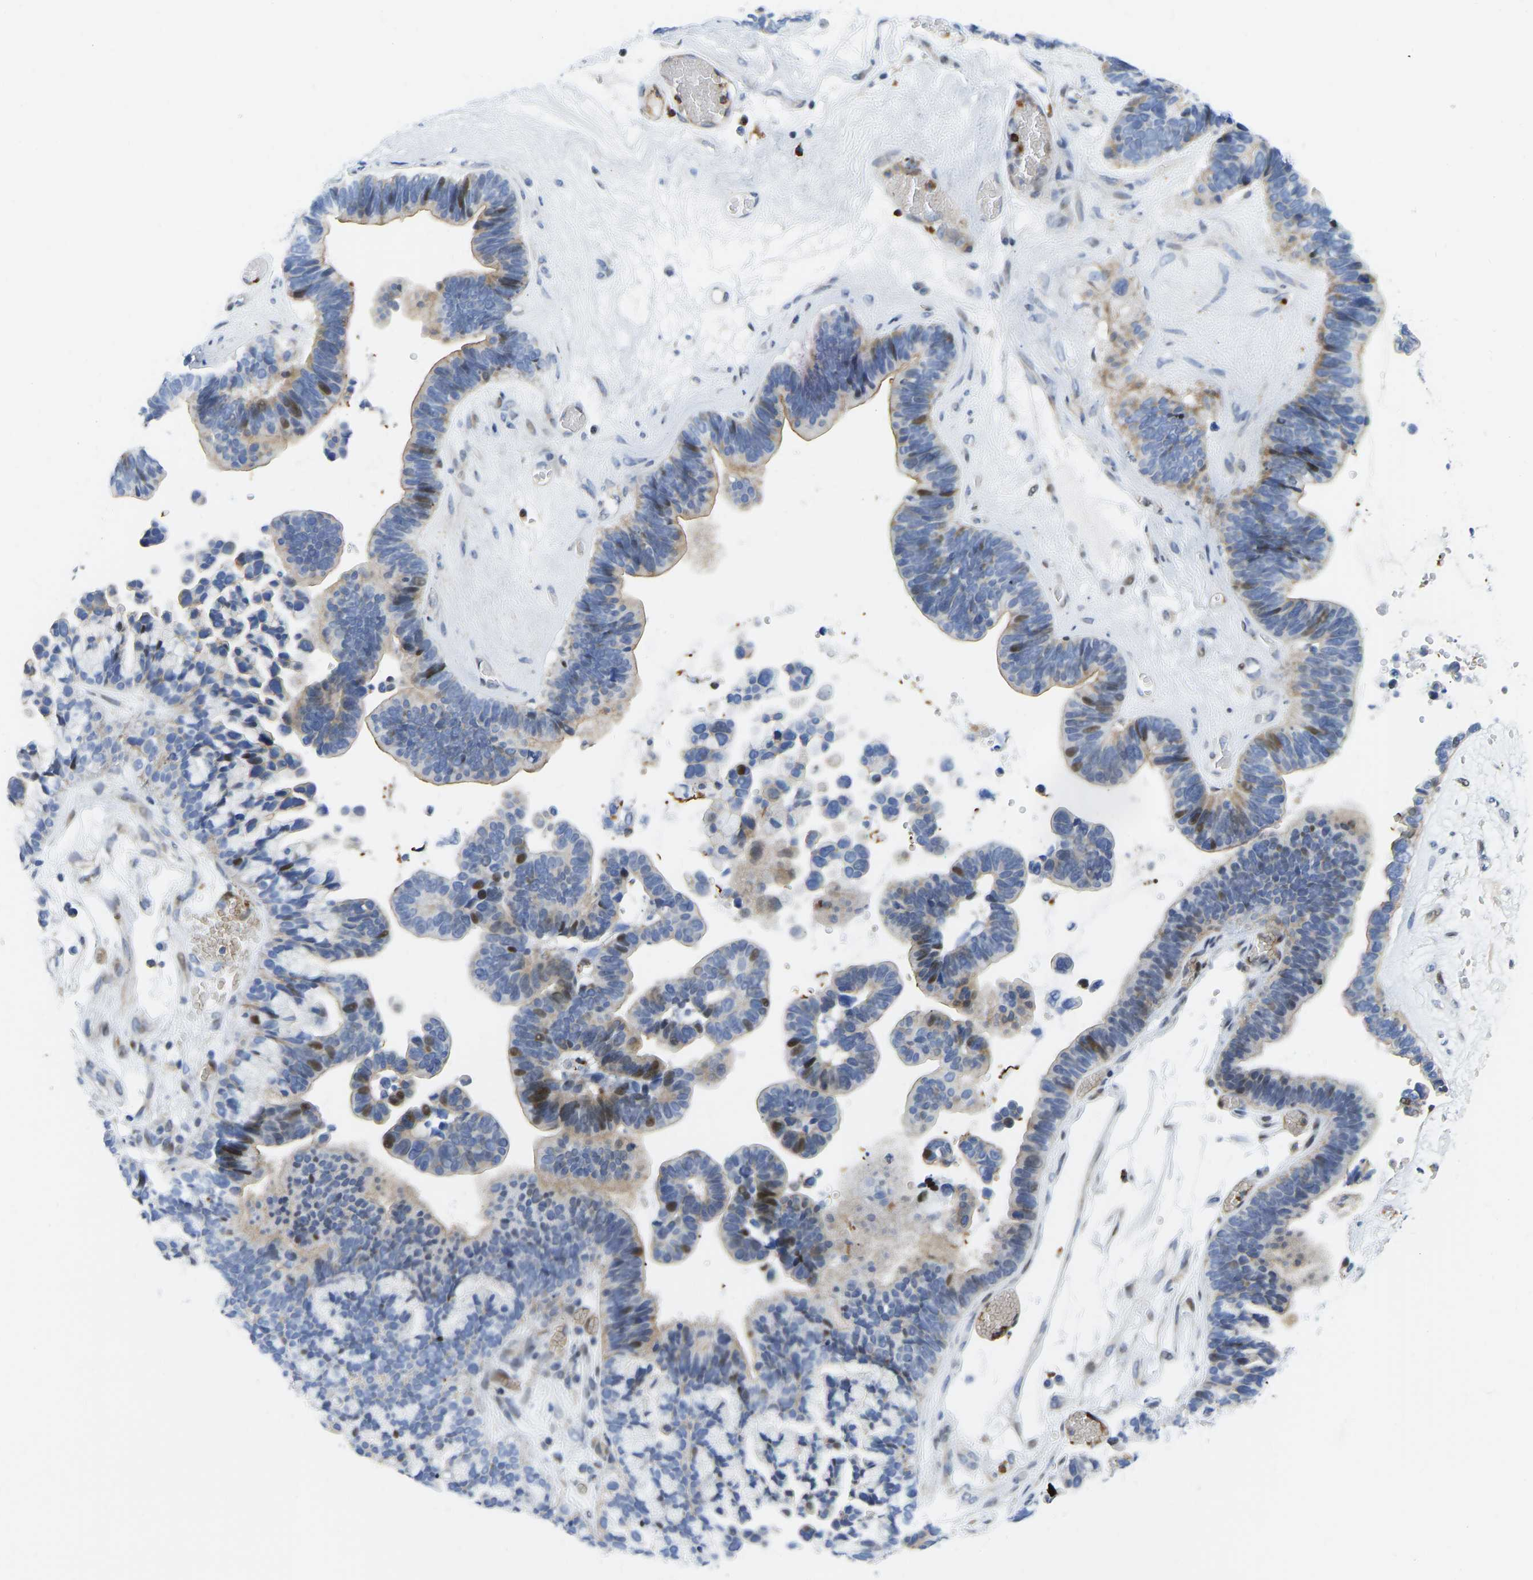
{"staining": {"intensity": "moderate", "quantity": "<25%", "location": "cytoplasmic/membranous,nuclear"}, "tissue": "ovarian cancer", "cell_type": "Tumor cells", "image_type": "cancer", "snomed": [{"axis": "morphology", "description": "Cystadenocarcinoma, serous, NOS"}, {"axis": "topography", "description": "Ovary"}], "caption": "A brown stain labels moderate cytoplasmic/membranous and nuclear expression of a protein in ovarian serous cystadenocarcinoma tumor cells.", "gene": "HDAC5", "patient": {"sex": "female", "age": 56}}